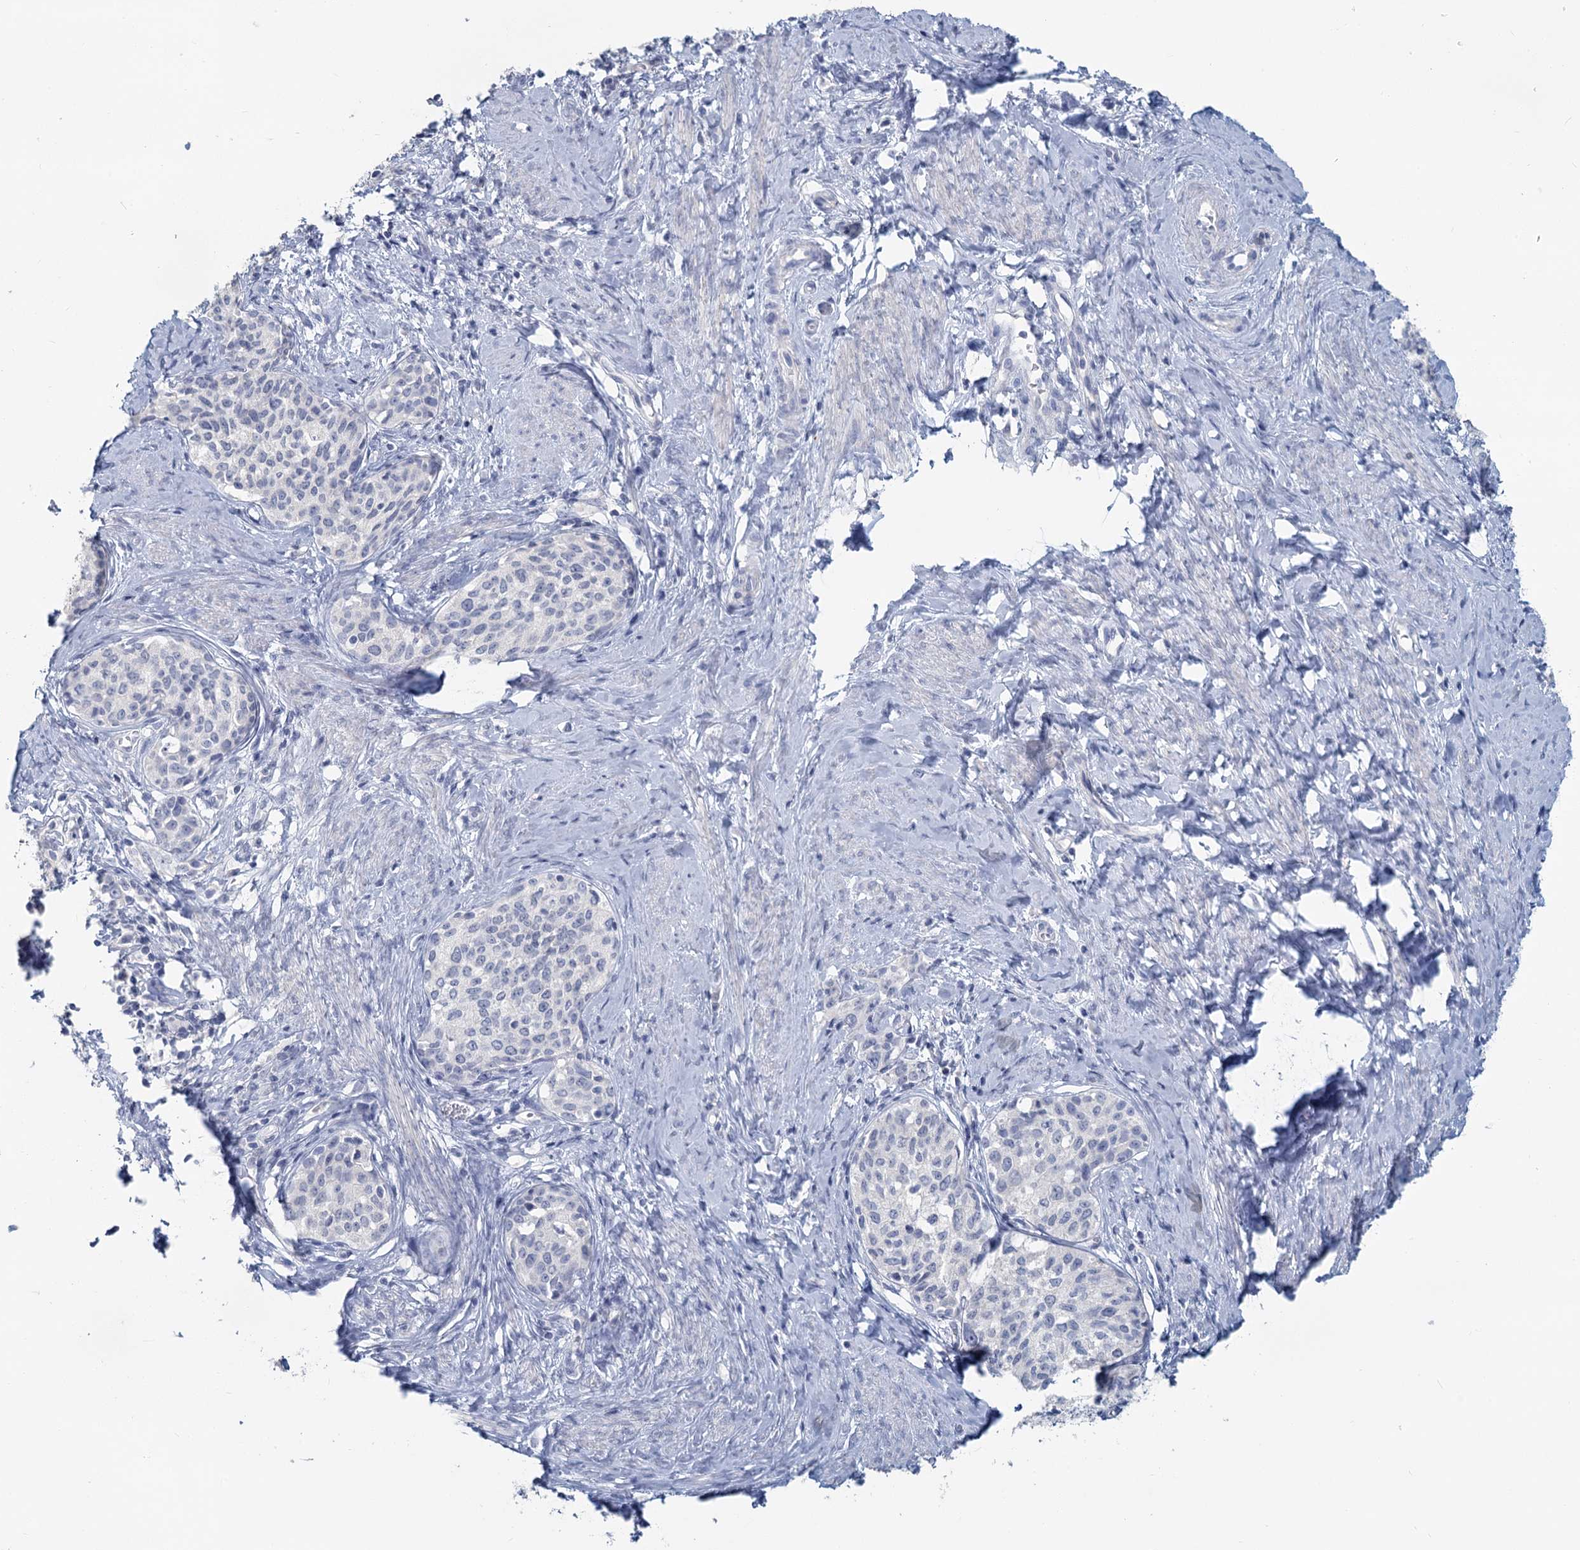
{"staining": {"intensity": "negative", "quantity": "none", "location": "none"}, "tissue": "cervical cancer", "cell_type": "Tumor cells", "image_type": "cancer", "snomed": [{"axis": "morphology", "description": "Squamous cell carcinoma, NOS"}, {"axis": "morphology", "description": "Adenocarcinoma, NOS"}, {"axis": "topography", "description": "Cervix"}], "caption": "This photomicrograph is of squamous cell carcinoma (cervical) stained with immunohistochemistry (IHC) to label a protein in brown with the nuclei are counter-stained blue. There is no expression in tumor cells. The staining is performed using DAB brown chromogen with nuclei counter-stained in using hematoxylin.", "gene": "CHGA", "patient": {"sex": "female", "age": 52}}